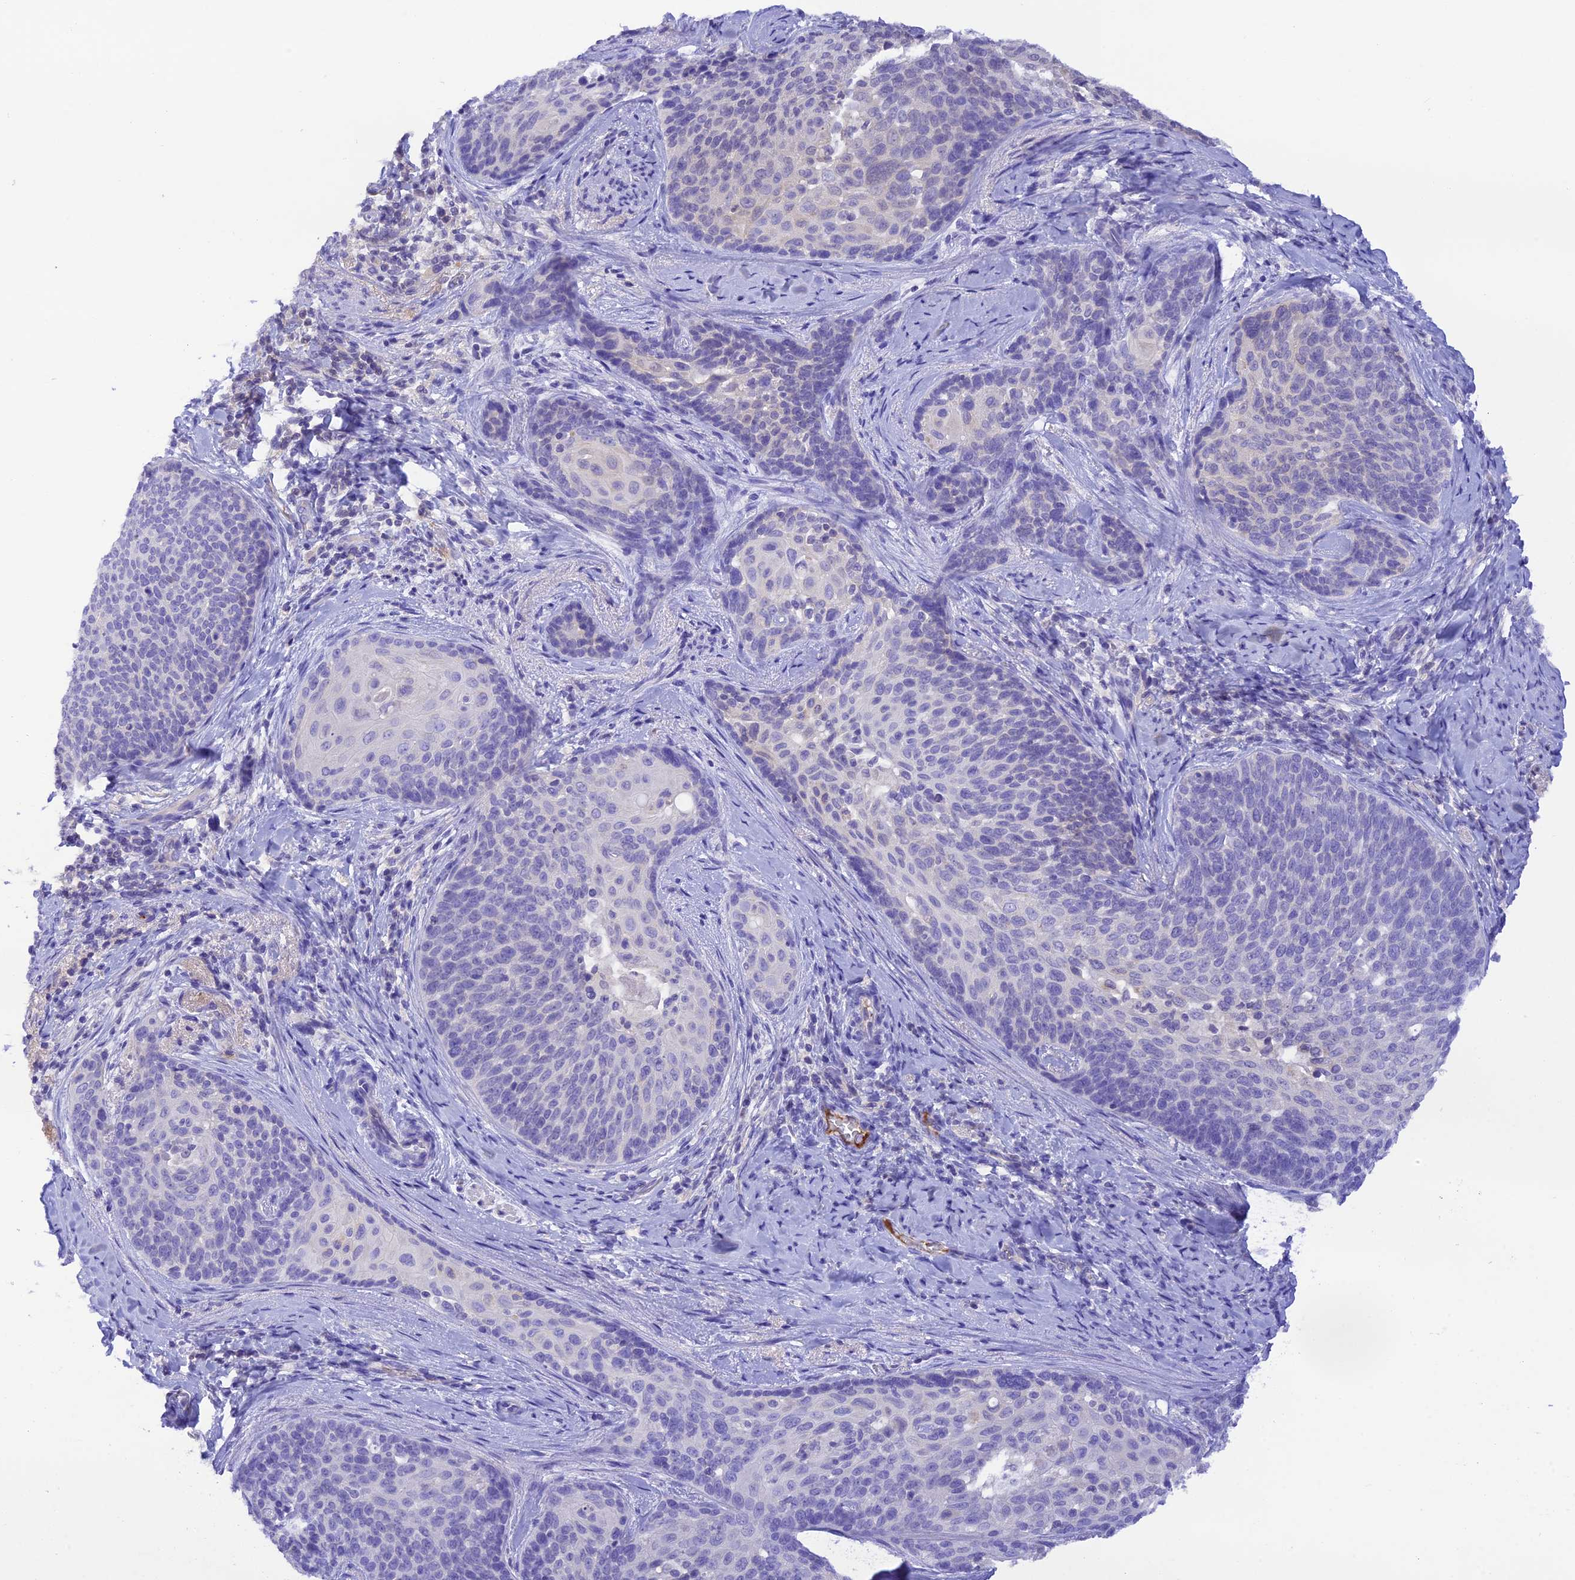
{"staining": {"intensity": "negative", "quantity": "none", "location": "none"}, "tissue": "cervical cancer", "cell_type": "Tumor cells", "image_type": "cancer", "snomed": [{"axis": "morphology", "description": "Squamous cell carcinoma, NOS"}, {"axis": "topography", "description": "Cervix"}], "caption": "The immunohistochemistry (IHC) histopathology image has no significant positivity in tumor cells of cervical cancer (squamous cell carcinoma) tissue.", "gene": "HDHD2", "patient": {"sex": "female", "age": 50}}